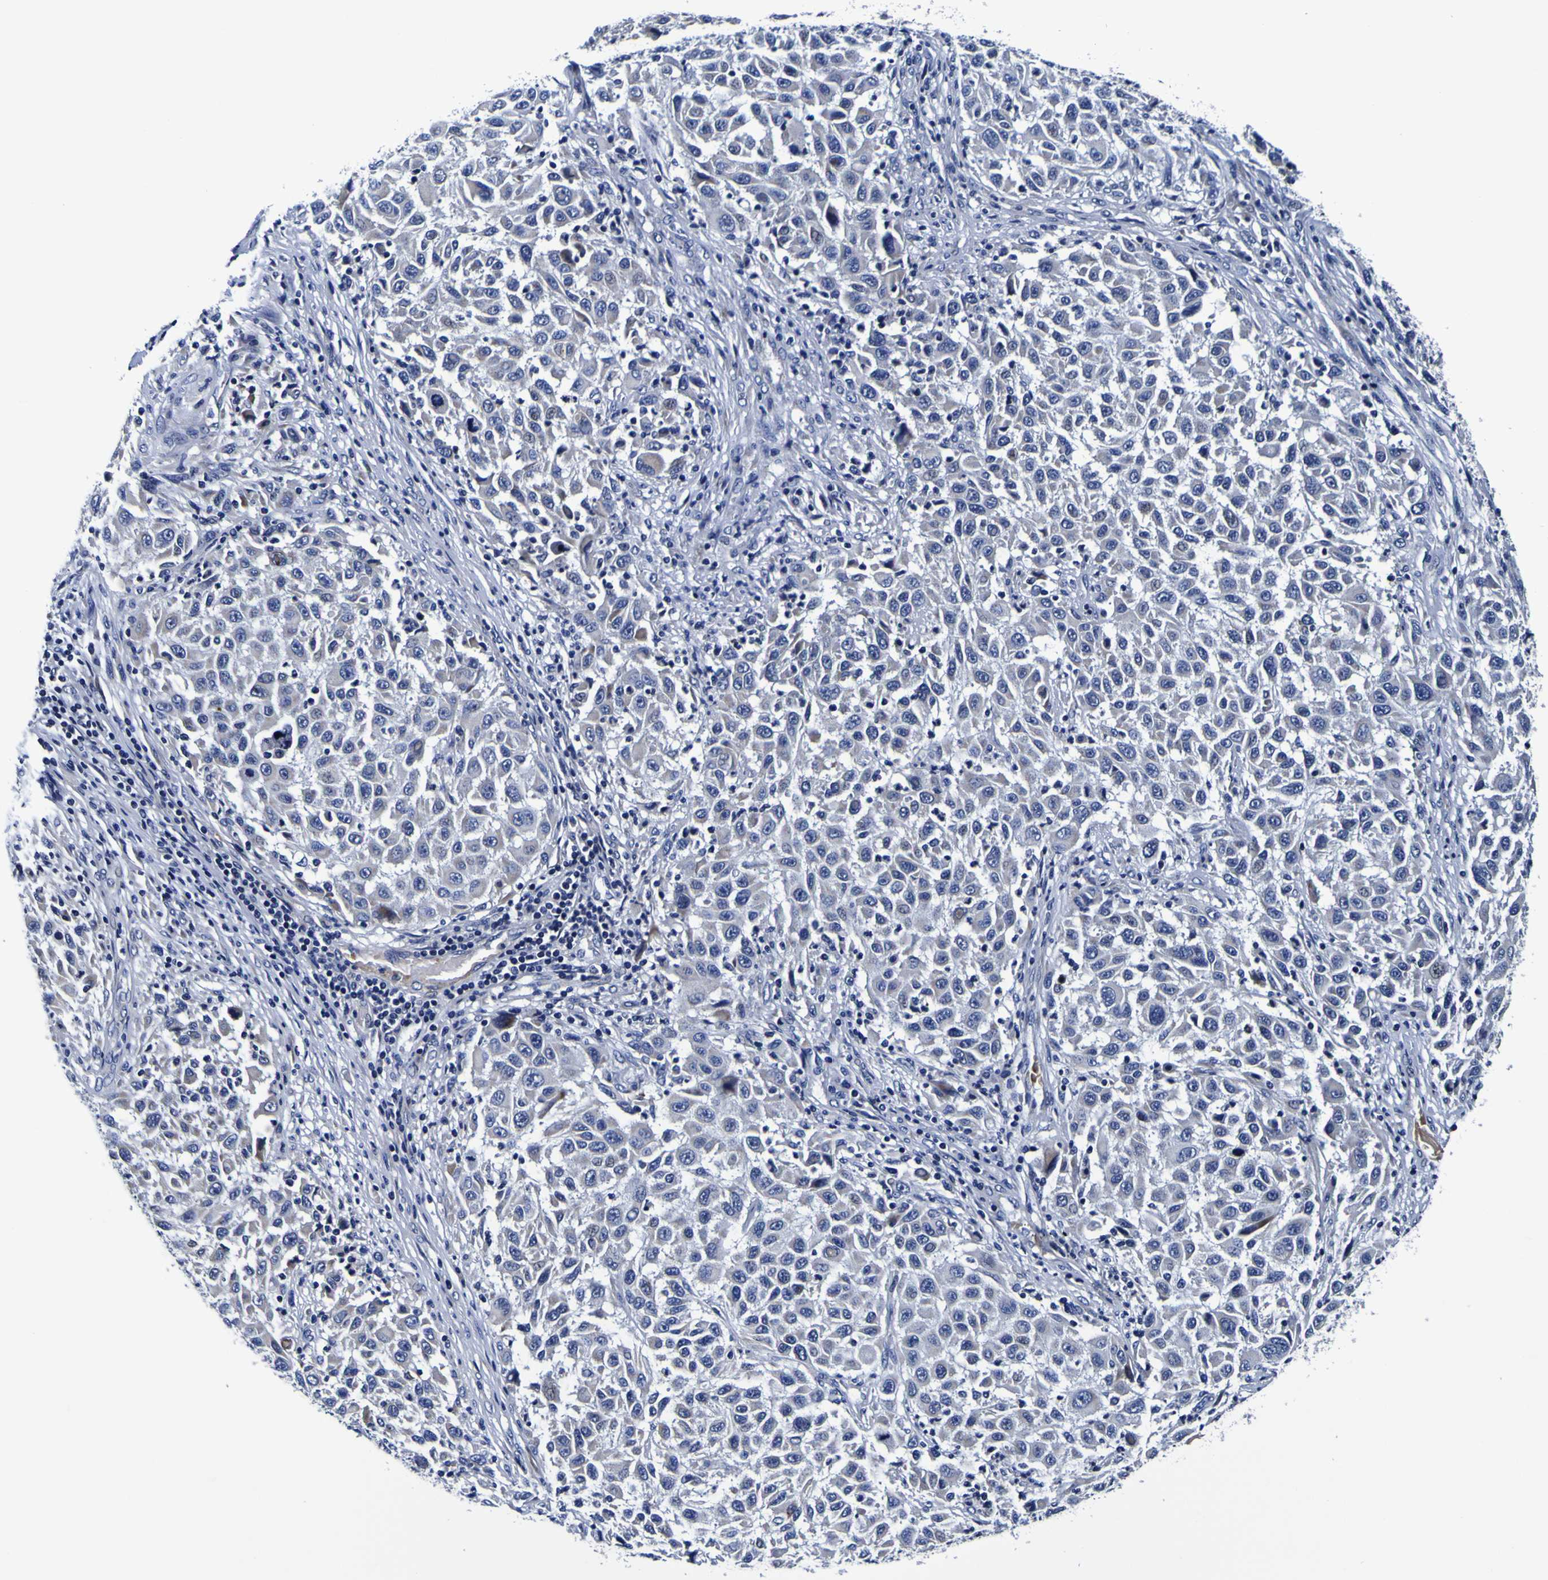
{"staining": {"intensity": "negative", "quantity": "none", "location": "none"}, "tissue": "melanoma", "cell_type": "Tumor cells", "image_type": "cancer", "snomed": [{"axis": "morphology", "description": "Malignant melanoma, Metastatic site"}, {"axis": "topography", "description": "Lymph node"}], "caption": "Malignant melanoma (metastatic site) was stained to show a protein in brown. There is no significant expression in tumor cells.", "gene": "PDLIM4", "patient": {"sex": "male", "age": 61}}